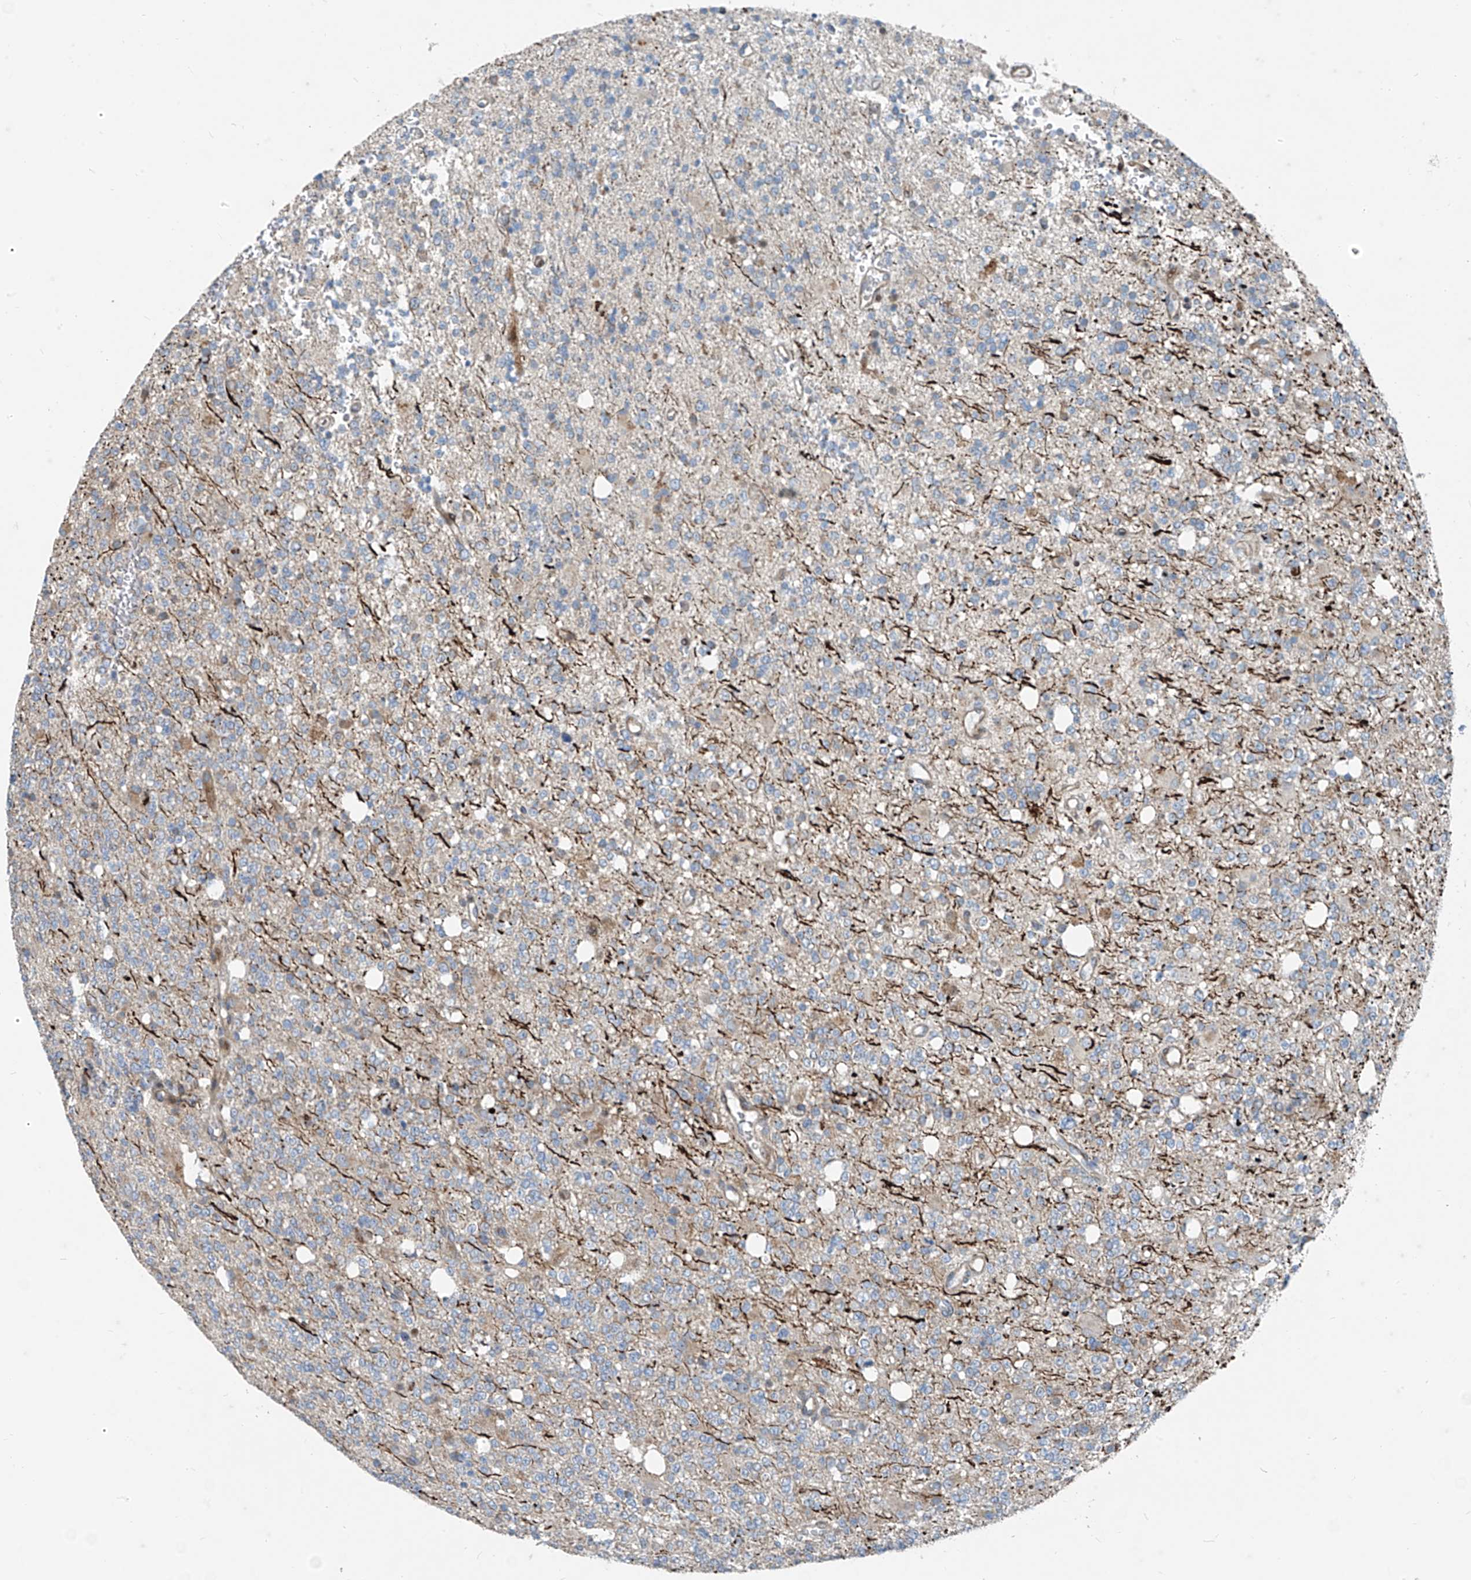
{"staining": {"intensity": "negative", "quantity": "none", "location": "none"}, "tissue": "glioma", "cell_type": "Tumor cells", "image_type": "cancer", "snomed": [{"axis": "morphology", "description": "Glioma, malignant, High grade"}, {"axis": "topography", "description": "Brain"}], "caption": "Tumor cells are negative for protein expression in human glioma.", "gene": "PPCS", "patient": {"sex": "female", "age": 62}}